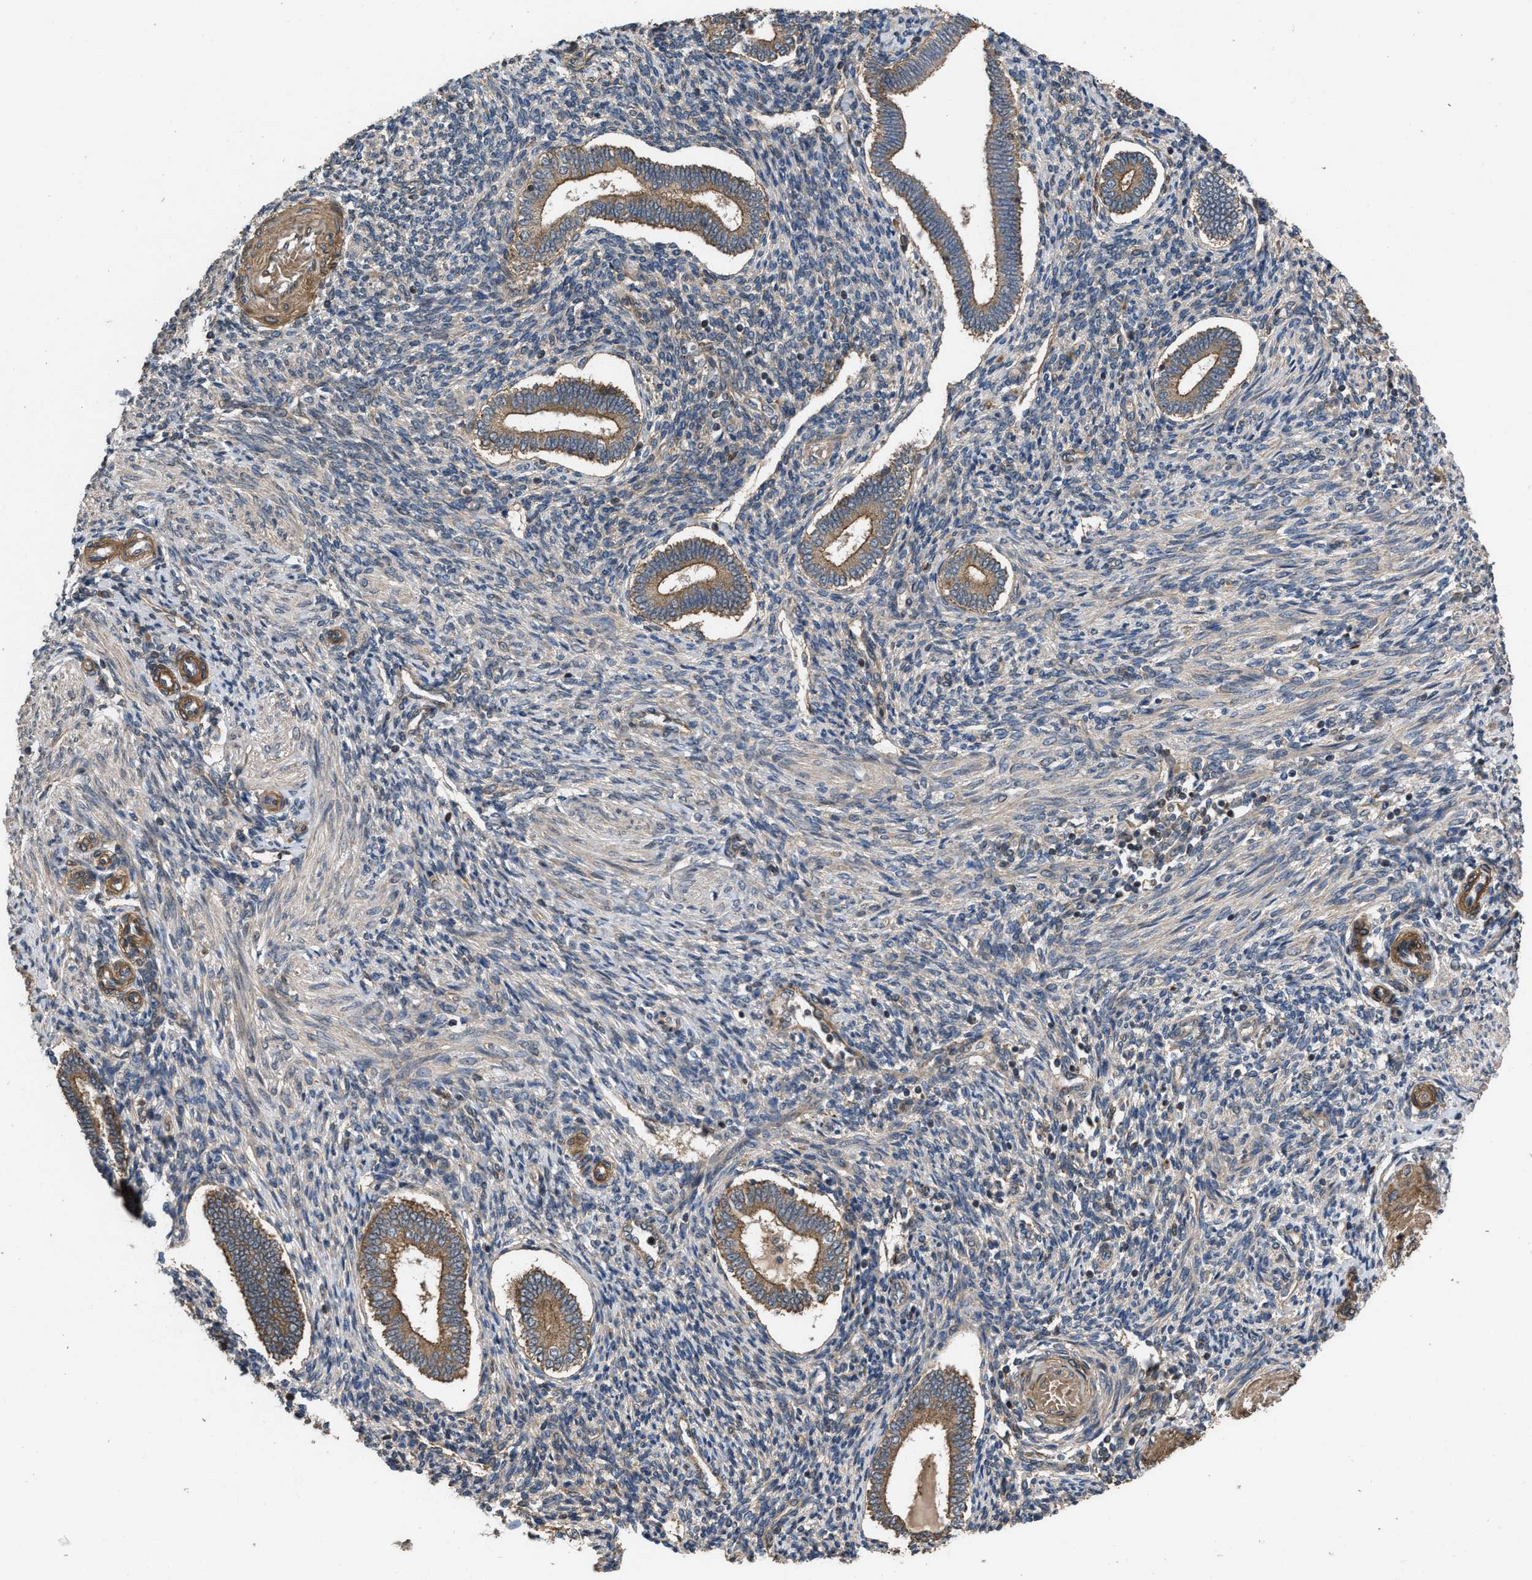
{"staining": {"intensity": "weak", "quantity": "<25%", "location": "cytoplasmic/membranous"}, "tissue": "endometrium", "cell_type": "Cells in endometrial stroma", "image_type": "normal", "snomed": [{"axis": "morphology", "description": "Normal tissue, NOS"}, {"axis": "topography", "description": "Endometrium"}], "caption": "The IHC histopathology image has no significant staining in cells in endometrial stroma of endometrium.", "gene": "UTRN", "patient": {"sex": "female", "age": 42}}